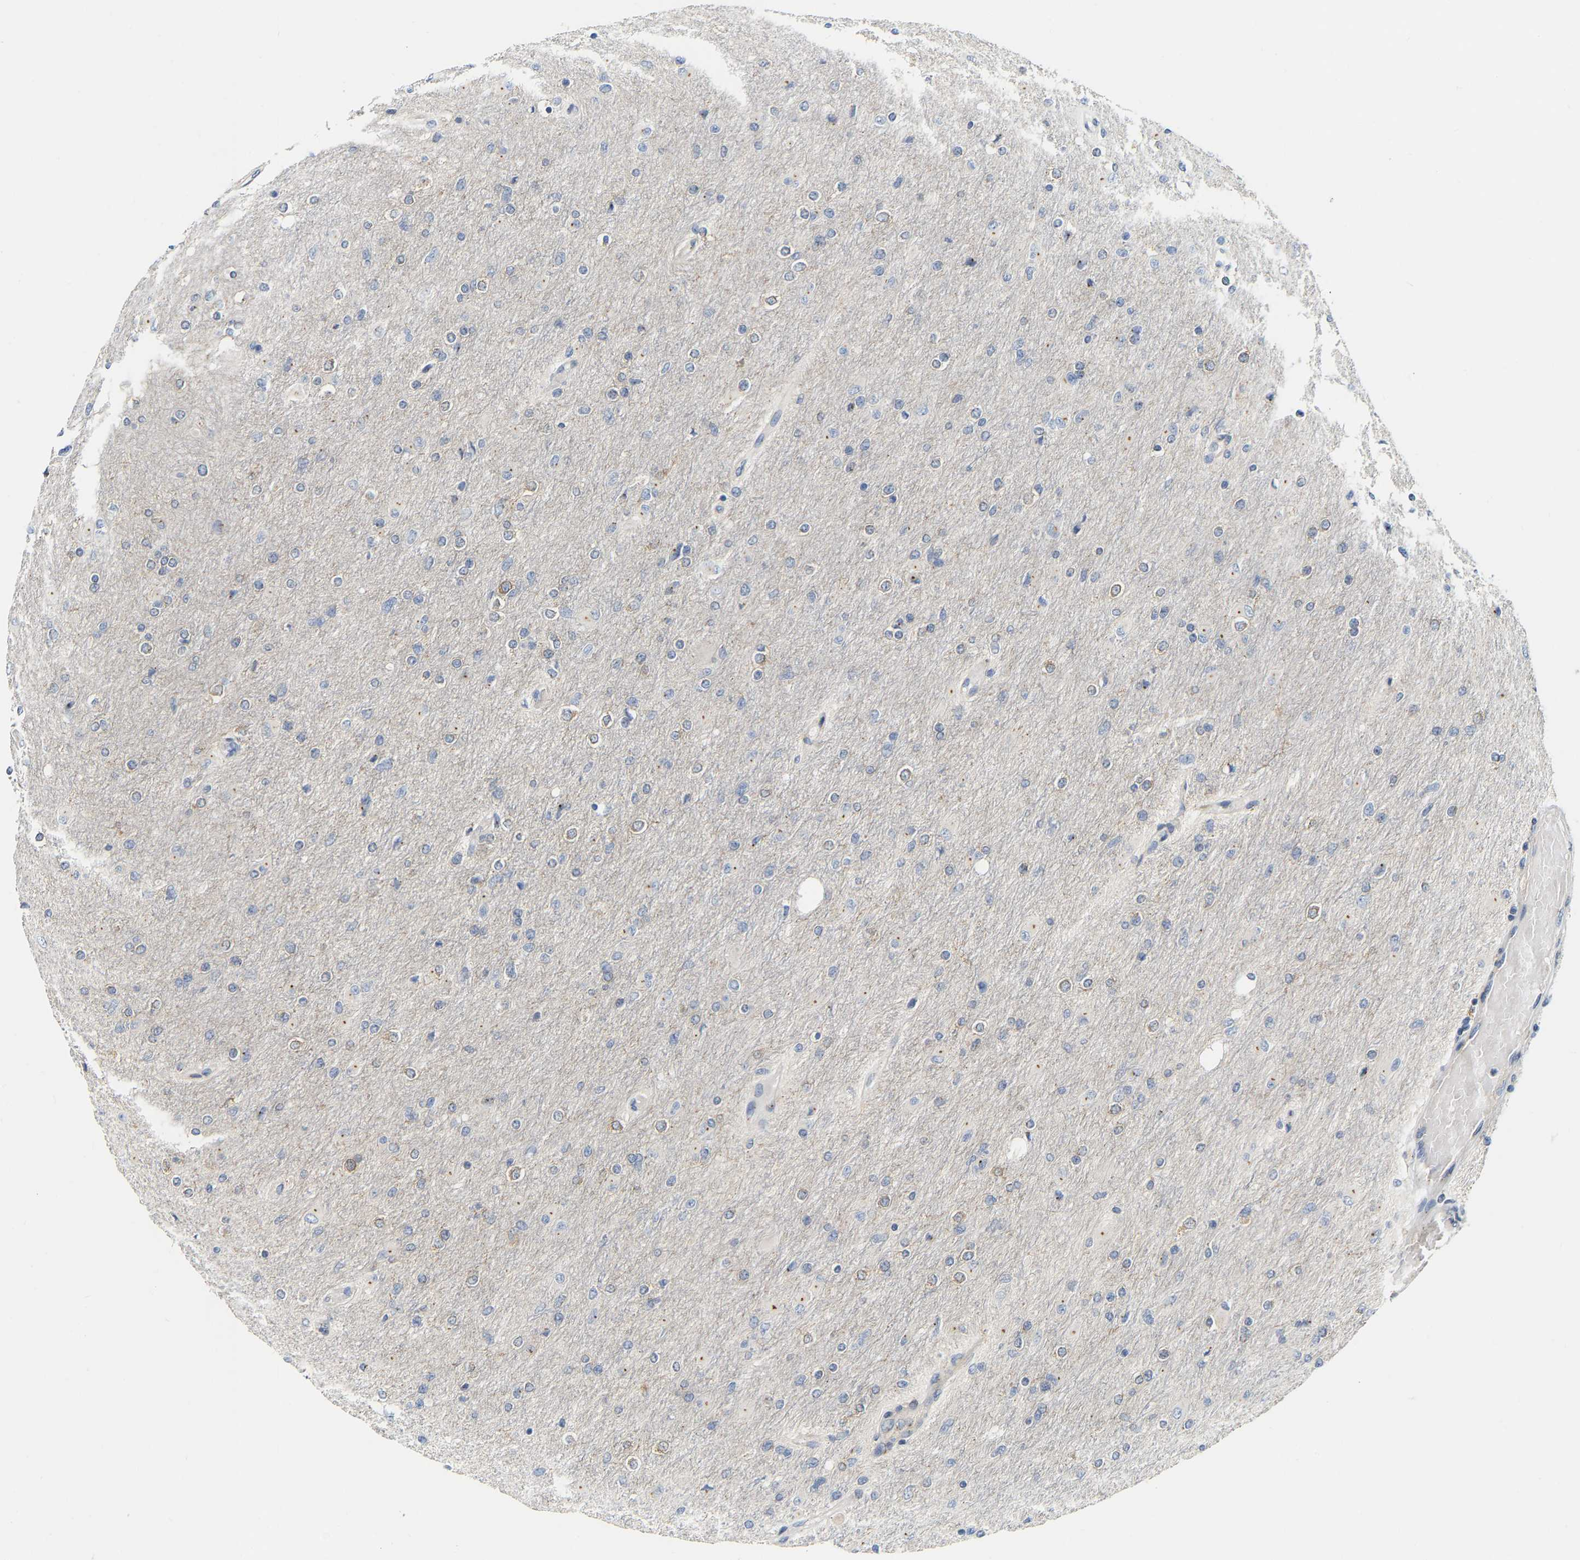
{"staining": {"intensity": "weak", "quantity": "<25%", "location": "cytoplasmic/membranous"}, "tissue": "glioma", "cell_type": "Tumor cells", "image_type": "cancer", "snomed": [{"axis": "morphology", "description": "Glioma, malignant, High grade"}, {"axis": "topography", "description": "Cerebral cortex"}], "caption": "An immunohistochemistry micrograph of malignant high-grade glioma is shown. There is no staining in tumor cells of malignant high-grade glioma.", "gene": "PCNT", "patient": {"sex": "female", "age": 36}}